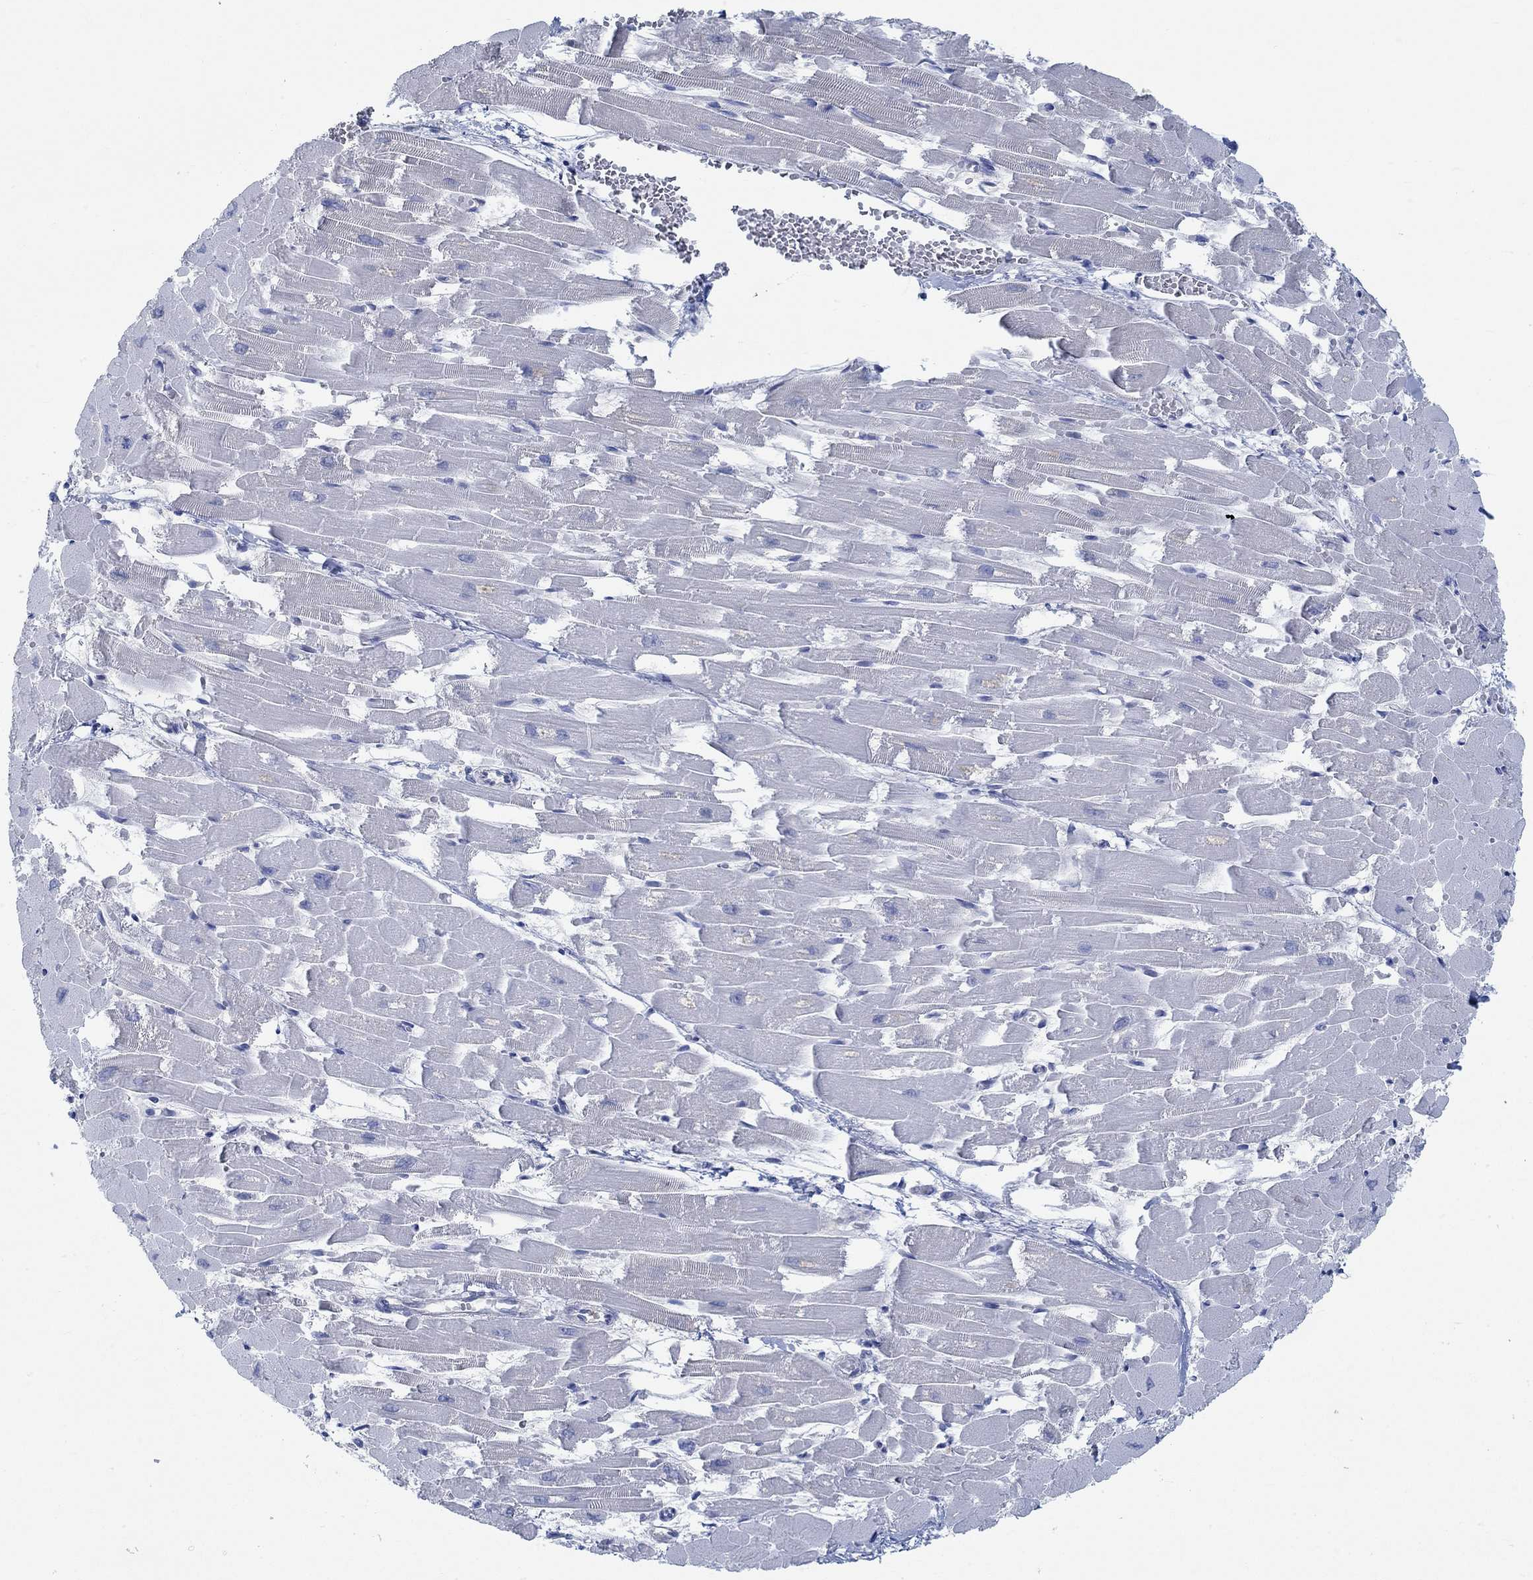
{"staining": {"intensity": "negative", "quantity": "none", "location": "none"}, "tissue": "heart muscle", "cell_type": "Cardiomyocytes", "image_type": "normal", "snomed": [{"axis": "morphology", "description": "Normal tissue, NOS"}, {"axis": "topography", "description": "Heart"}], "caption": "There is no significant positivity in cardiomyocytes of heart muscle. The staining was performed using DAB (3,3'-diaminobenzidine) to visualize the protein expression in brown, while the nuclei were stained in blue with hematoxylin (Magnification: 20x).", "gene": "TEKT4", "patient": {"sex": "female", "age": 52}}